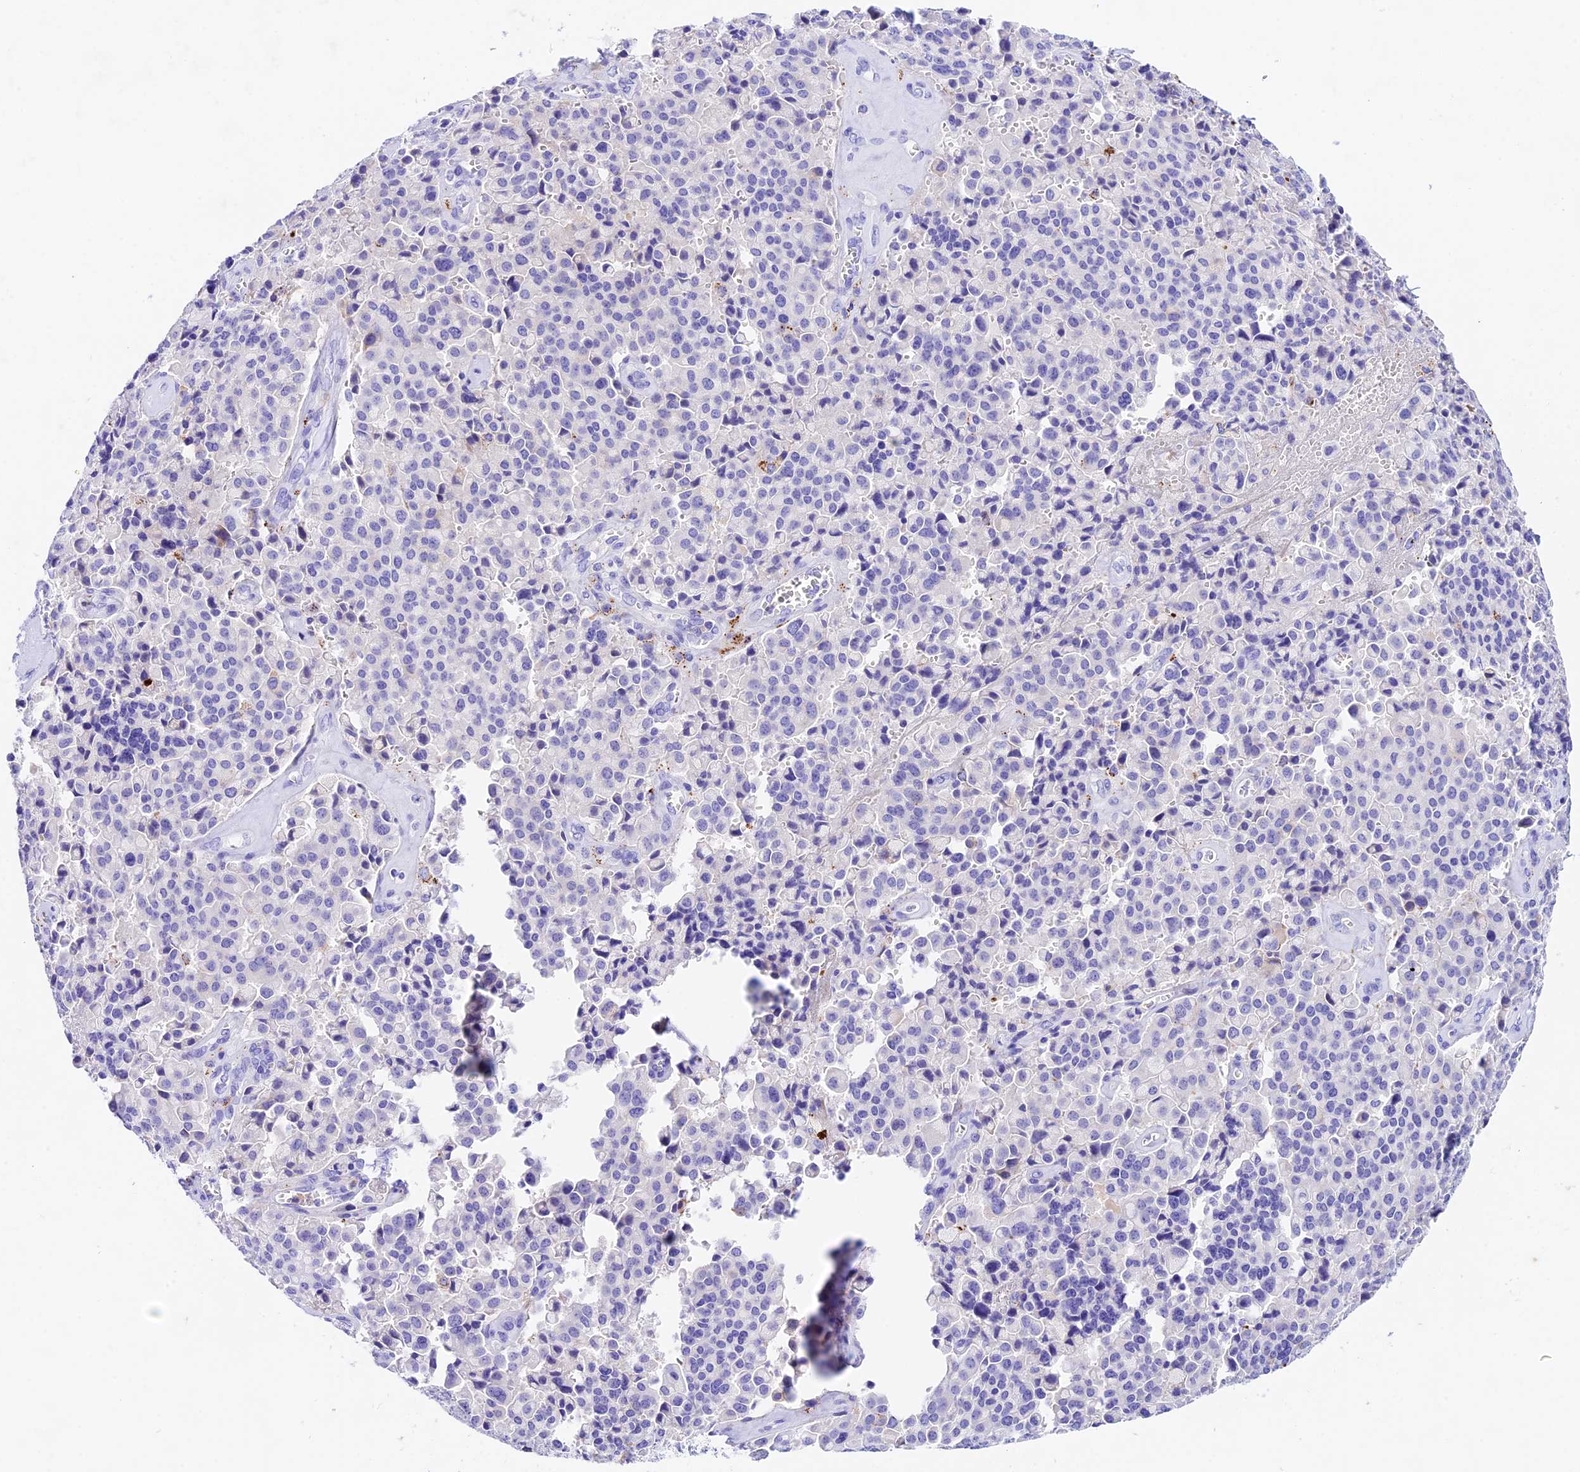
{"staining": {"intensity": "negative", "quantity": "none", "location": "none"}, "tissue": "pancreatic cancer", "cell_type": "Tumor cells", "image_type": "cancer", "snomed": [{"axis": "morphology", "description": "Adenocarcinoma, NOS"}, {"axis": "topography", "description": "Pancreas"}], "caption": "Pancreatic adenocarcinoma stained for a protein using immunohistochemistry (IHC) displays no staining tumor cells.", "gene": "PSG11", "patient": {"sex": "male", "age": 65}}